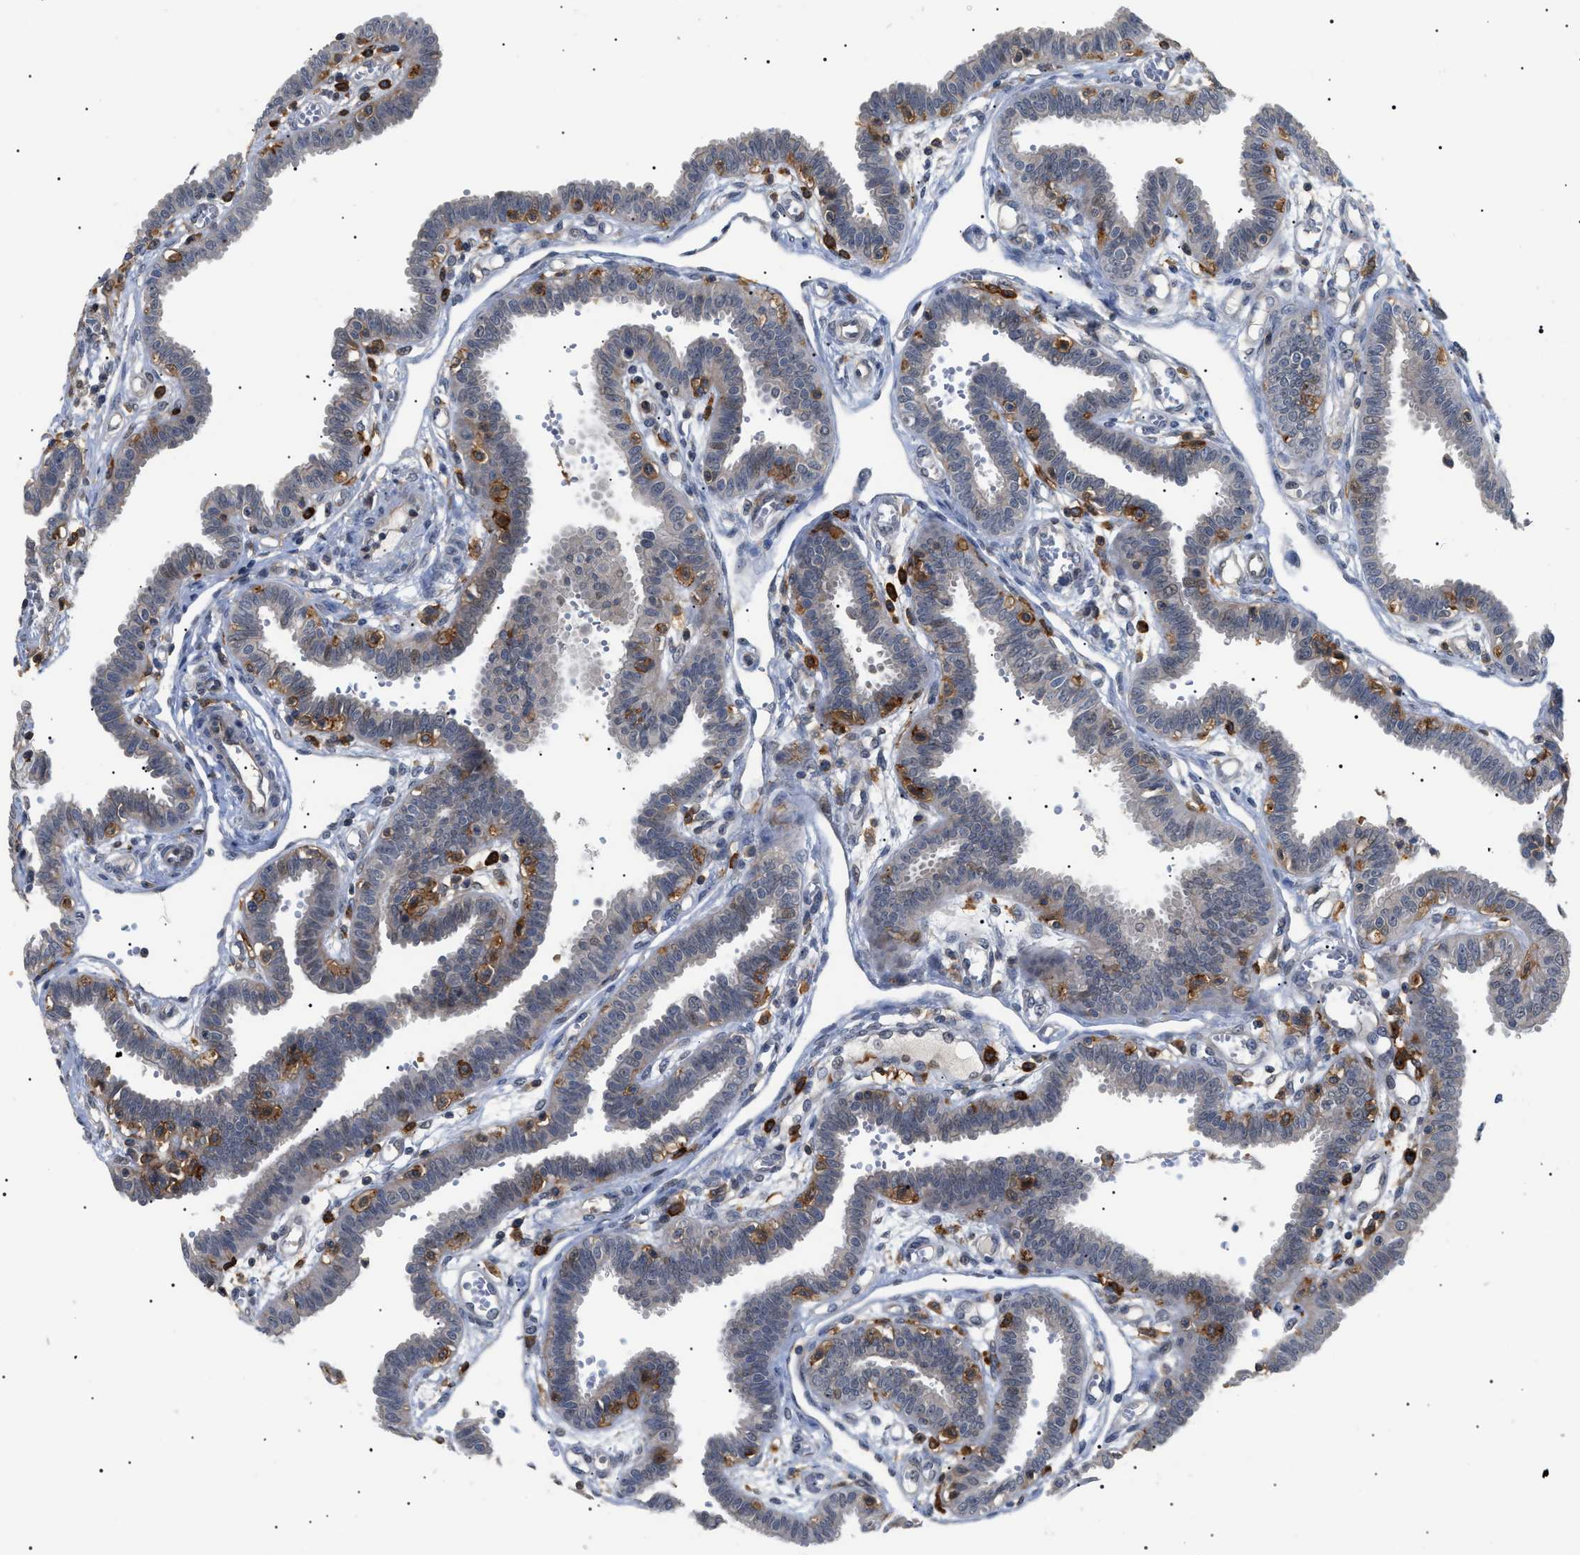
{"staining": {"intensity": "negative", "quantity": "none", "location": "none"}, "tissue": "fallopian tube", "cell_type": "Glandular cells", "image_type": "normal", "snomed": [{"axis": "morphology", "description": "Normal tissue, NOS"}, {"axis": "topography", "description": "Fallopian tube"}], "caption": "DAB (3,3'-diaminobenzidine) immunohistochemical staining of normal human fallopian tube demonstrates no significant expression in glandular cells. Brightfield microscopy of immunohistochemistry stained with DAB (brown) and hematoxylin (blue), captured at high magnification.", "gene": "CD300A", "patient": {"sex": "female", "age": 32}}